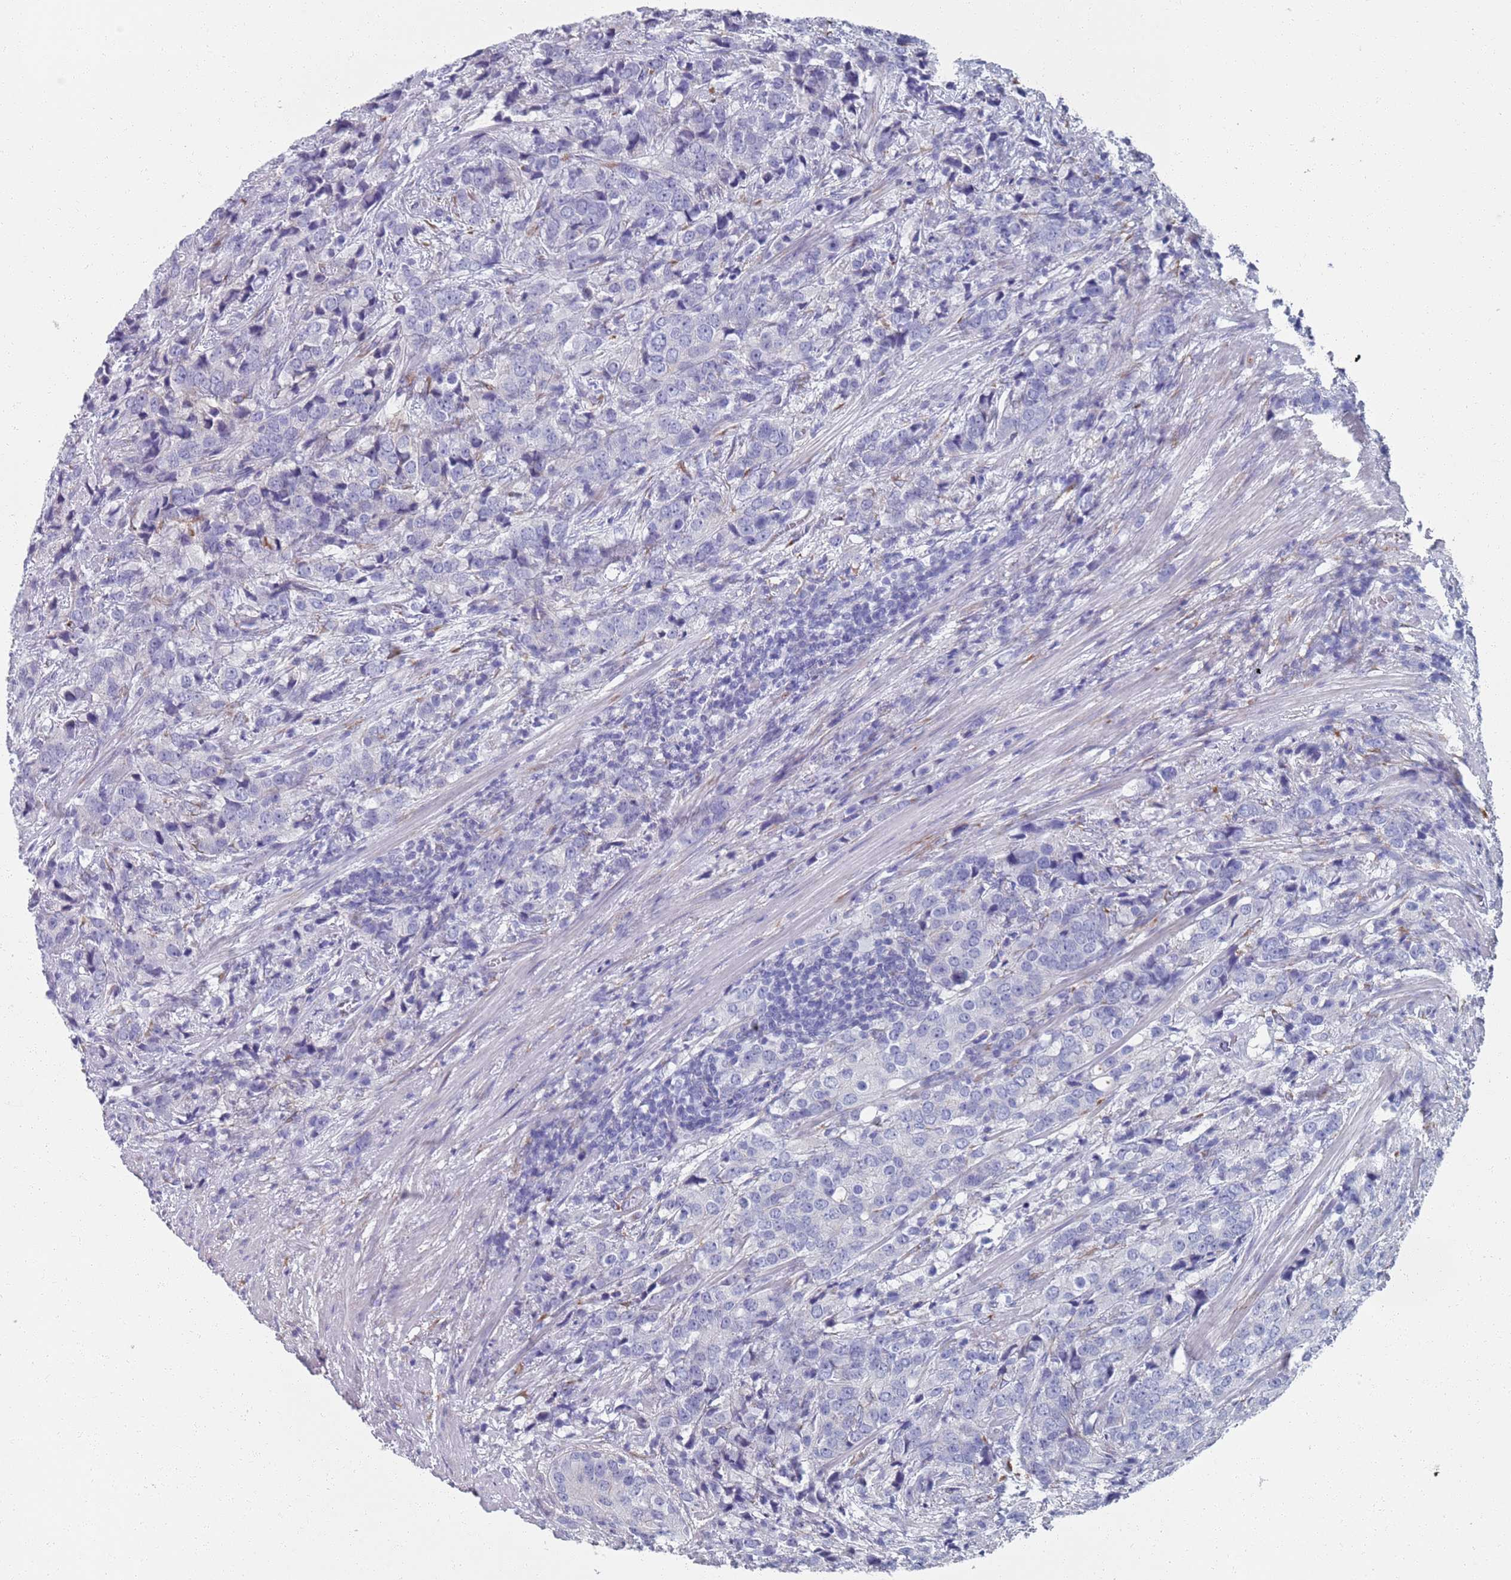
{"staining": {"intensity": "negative", "quantity": "none", "location": "none"}, "tissue": "prostate cancer", "cell_type": "Tumor cells", "image_type": "cancer", "snomed": [{"axis": "morphology", "description": "Adenocarcinoma, High grade"}, {"axis": "topography", "description": "Prostate"}], "caption": "This is an immunohistochemistry (IHC) histopathology image of human prostate high-grade adenocarcinoma. There is no positivity in tumor cells.", "gene": "PLOD1", "patient": {"sex": "male", "age": 62}}